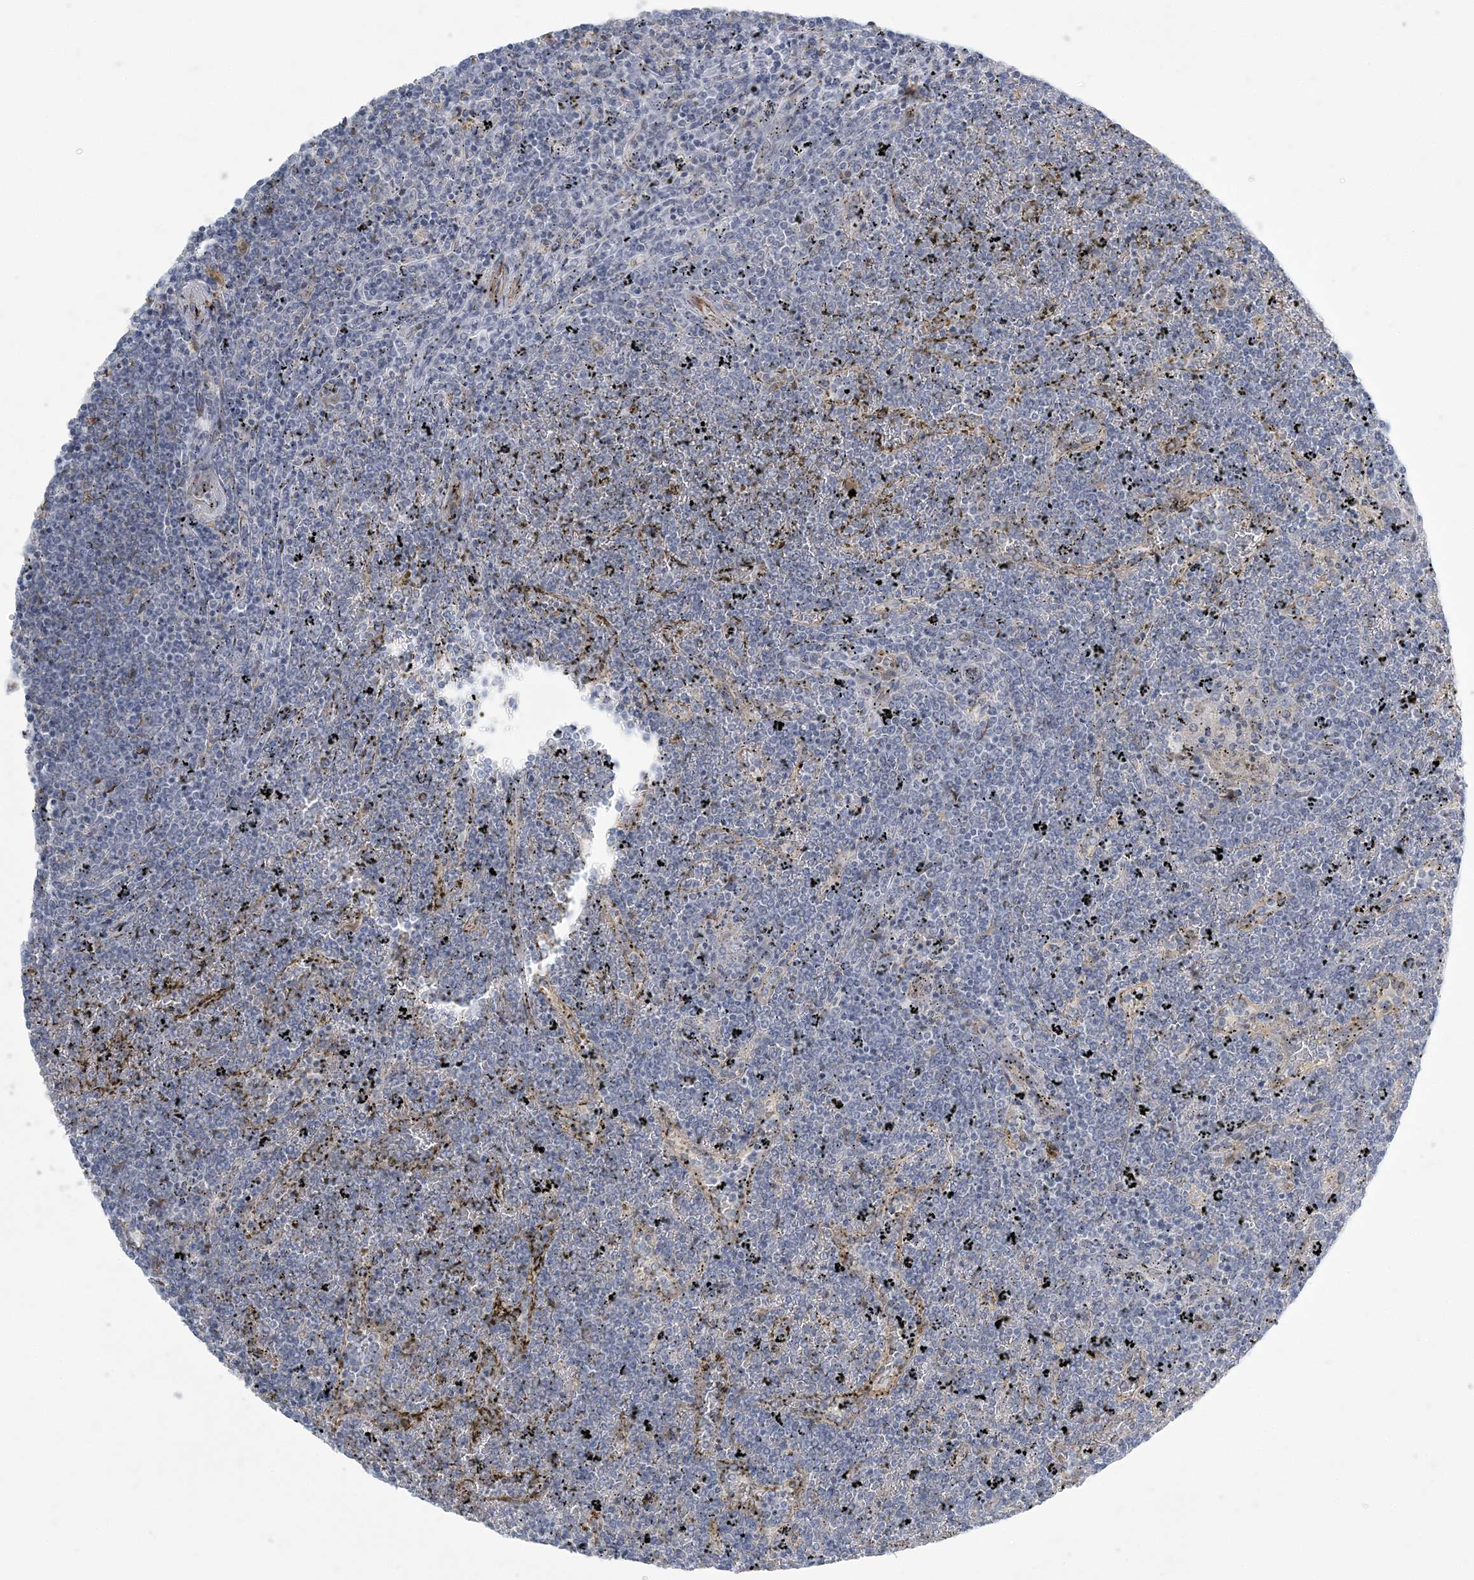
{"staining": {"intensity": "negative", "quantity": "none", "location": "none"}, "tissue": "lymphoma", "cell_type": "Tumor cells", "image_type": "cancer", "snomed": [{"axis": "morphology", "description": "Malignant lymphoma, non-Hodgkin's type, Low grade"}, {"axis": "topography", "description": "Spleen"}], "caption": "Tumor cells show no significant protein expression in lymphoma. (Stains: DAB (3,3'-diaminobenzidine) IHC with hematoxylin counter stain, Microscopy: brightfield microscopy at high magnification).", "gene": "ZC3H6", "patient": {"sex": "female", "age": 19}}